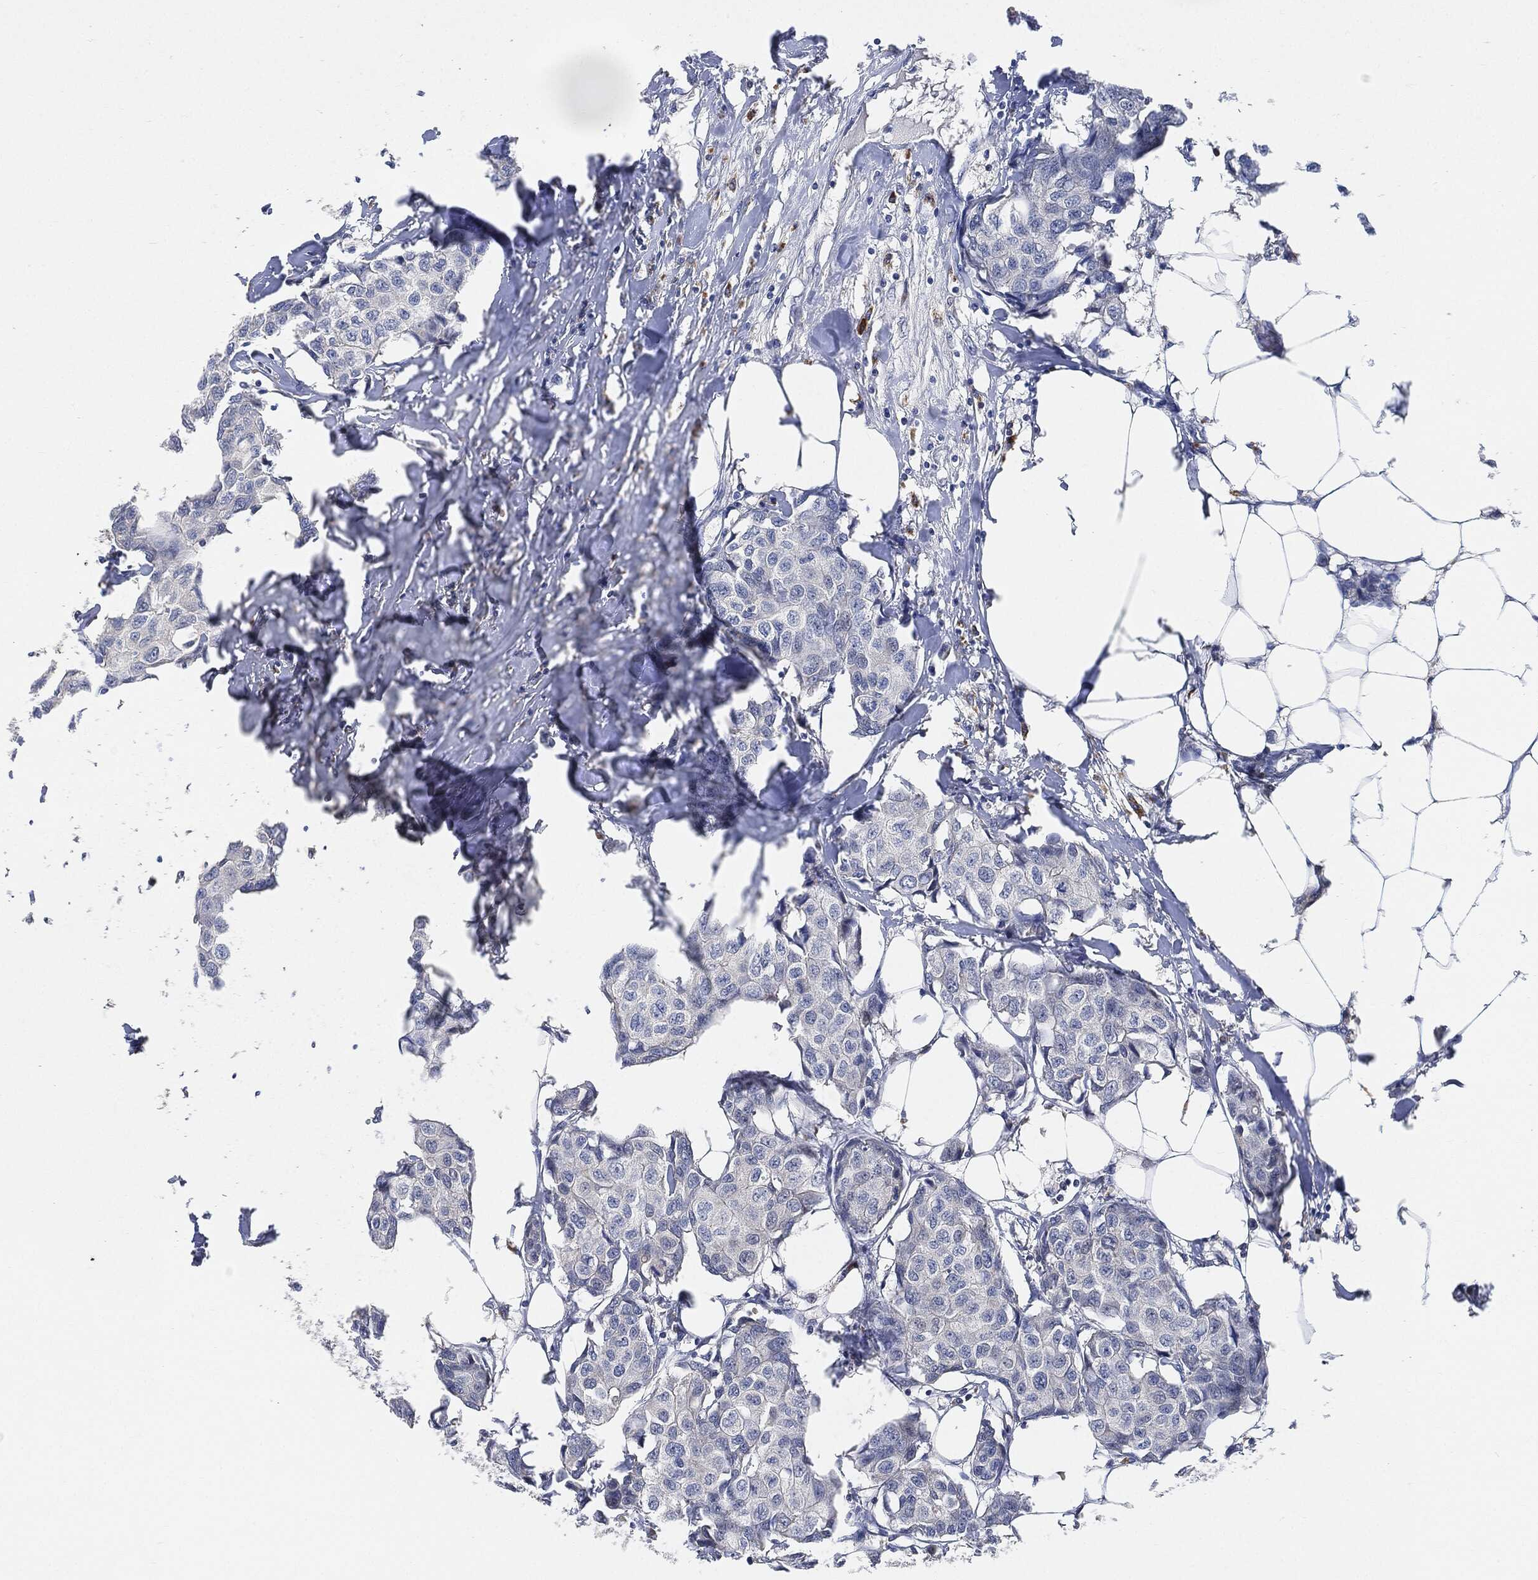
{"staining": {"intensity": "negative", "quantity": "none", "location": "none"}, "tissue": "breast cancer", "cell_type": "Tumor cells", "image_type": "cancer", "snomed": [{"axis": "morphology", "description": "Duct carcinoma"}, {"axis": "topography", "description": "Breast"}], "caption": "The IHC photomicrograph has no significant positivity in tumor cells of intraductal carcinoma (breast) tissue.", "gene": "VSIG4", "patient": {"sex": "female", "age": 80}}